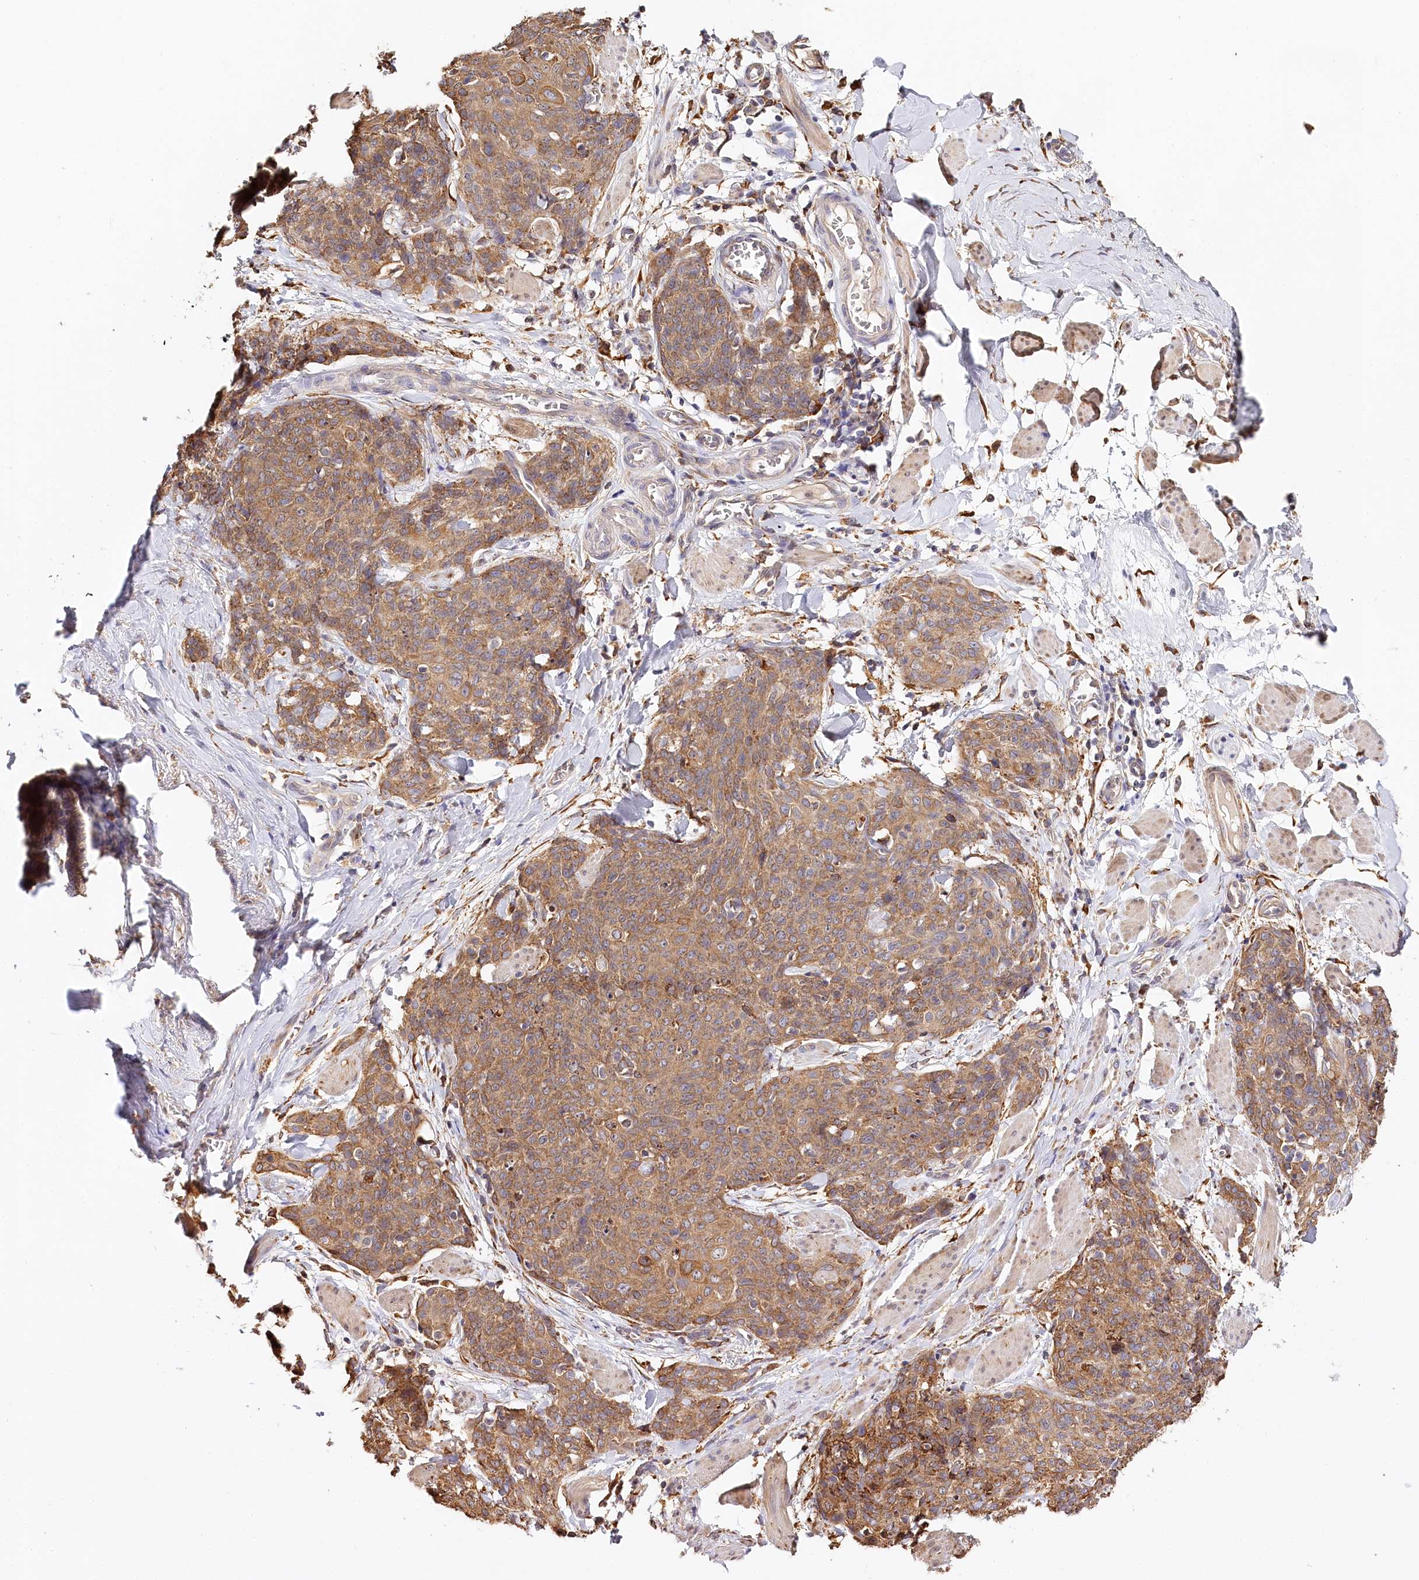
{"staining": {"intensity": "strong", "quantity": ">75%", "location": "cytoplasmic/membranous"}, "tissue": "skin cancer", "cell_type": "Tumor cells", "image_type": "cancer", "snomed": [{"axis": "morphology", "description": "Squamous cell carcinoma, NOS"}, {"axis": "topography", "description": "Skin"}, {"axis": "topography", "description": "Vulva"}], "caption": "A brown stain labels strong cytoplasmic/membranous positivity of a protein in skin cancer (squamous cell carcinoma) tumor cells. The protein is stained brown, and the nuclei are stained in blue (DAB IHC with brightfield microscopy, high magnification).", "gene": "VEGFA", "patient": {"sex": "female", "age": 85}}